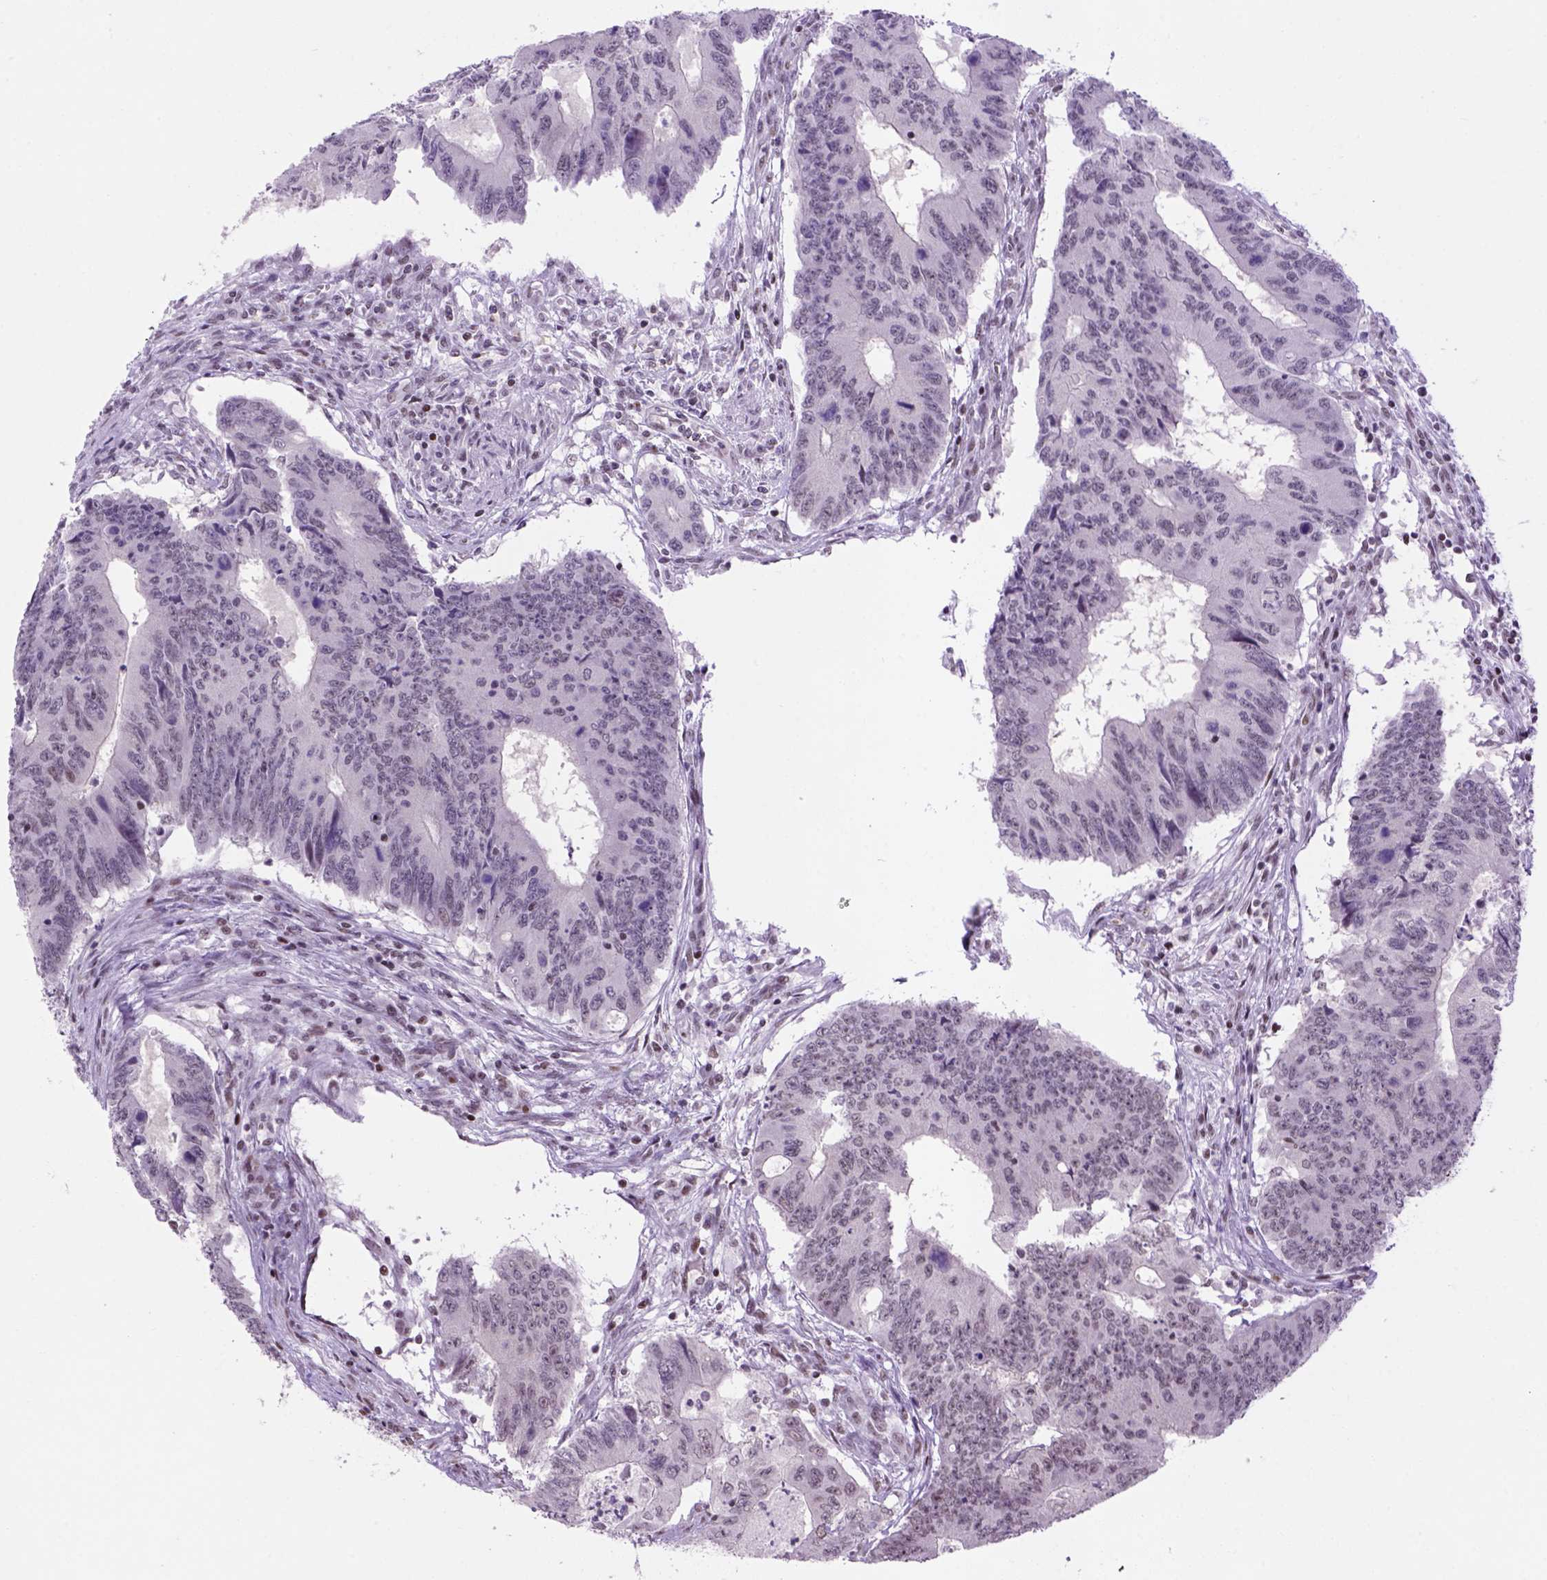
{"staining": {"intensity": "negative", "quantity": "none", "location": "none"}, "tissue": "colorectal cancer", "cell_type": "Tumor cells", "image_type": "cancer", "snomed": [{"axis": "morphology", "description": "Adenocarcinoma, NOS"}, {"axis": "topography", "description": "Colon"}], "caption": "Immunohistochemistry photomicrograph of colorectal cancer stained for a protein (brown), which exhibits no staining in tumor cells.", "gene": "TBPL1", "patient": {"sex": "male", "age": 53}}